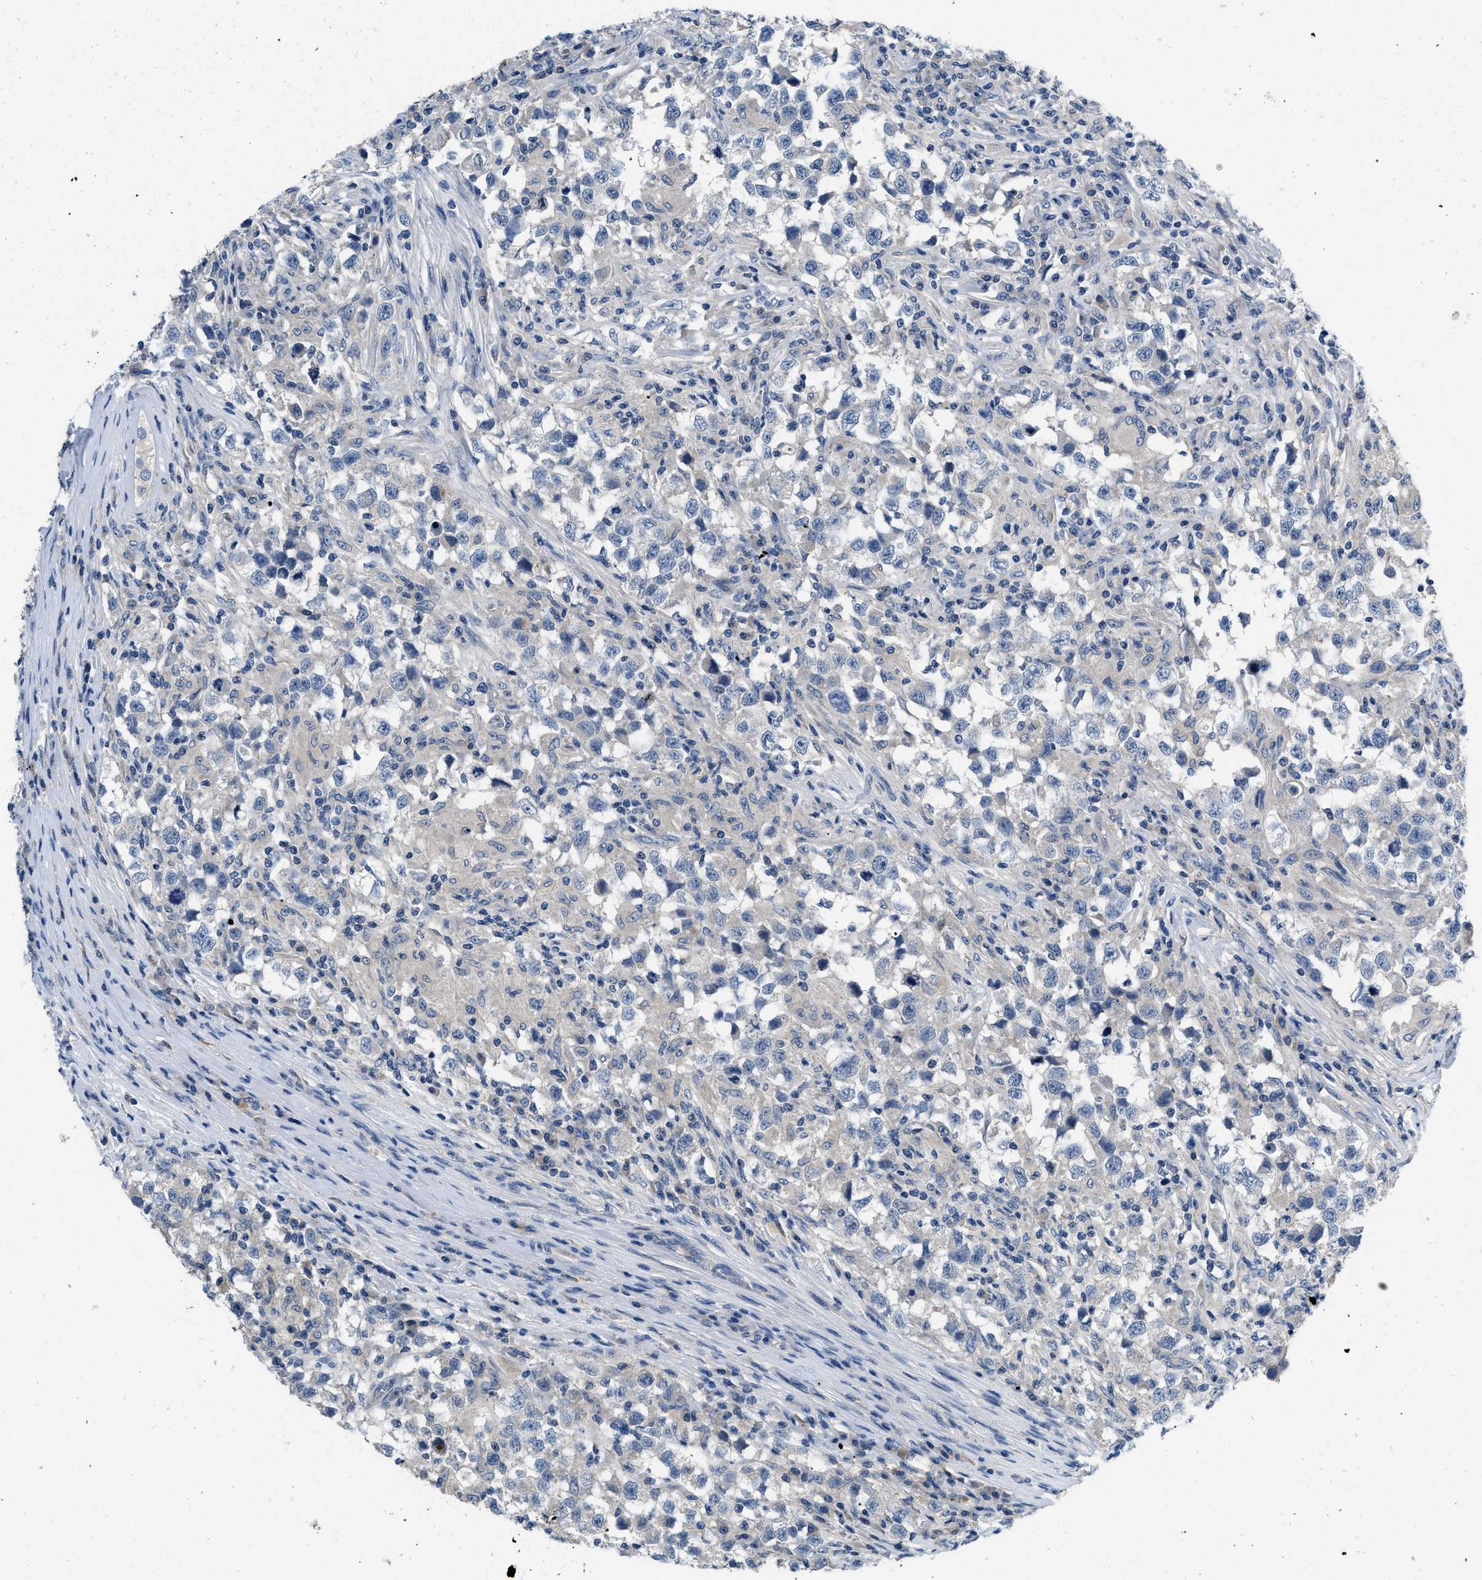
{"staining": {"intensity": "negative", "quantity": "none", "location": "none"}, "tissue": "testis cancer", "cell_type": "Tumor cells", "image_type": "cancer", "snomed": [{"axis": "morphology", "description": "Carcinoma, Embryonal, NOS"}, {"axis": "topography", "description": "Testis"}], "caption": "This is a photomicrograph of IHC staining of embryonal carcinoma (testis), which shows no positivity in tumor cells.", "gene": "PYY", "patient": {"sex": "male", "age": 21}}